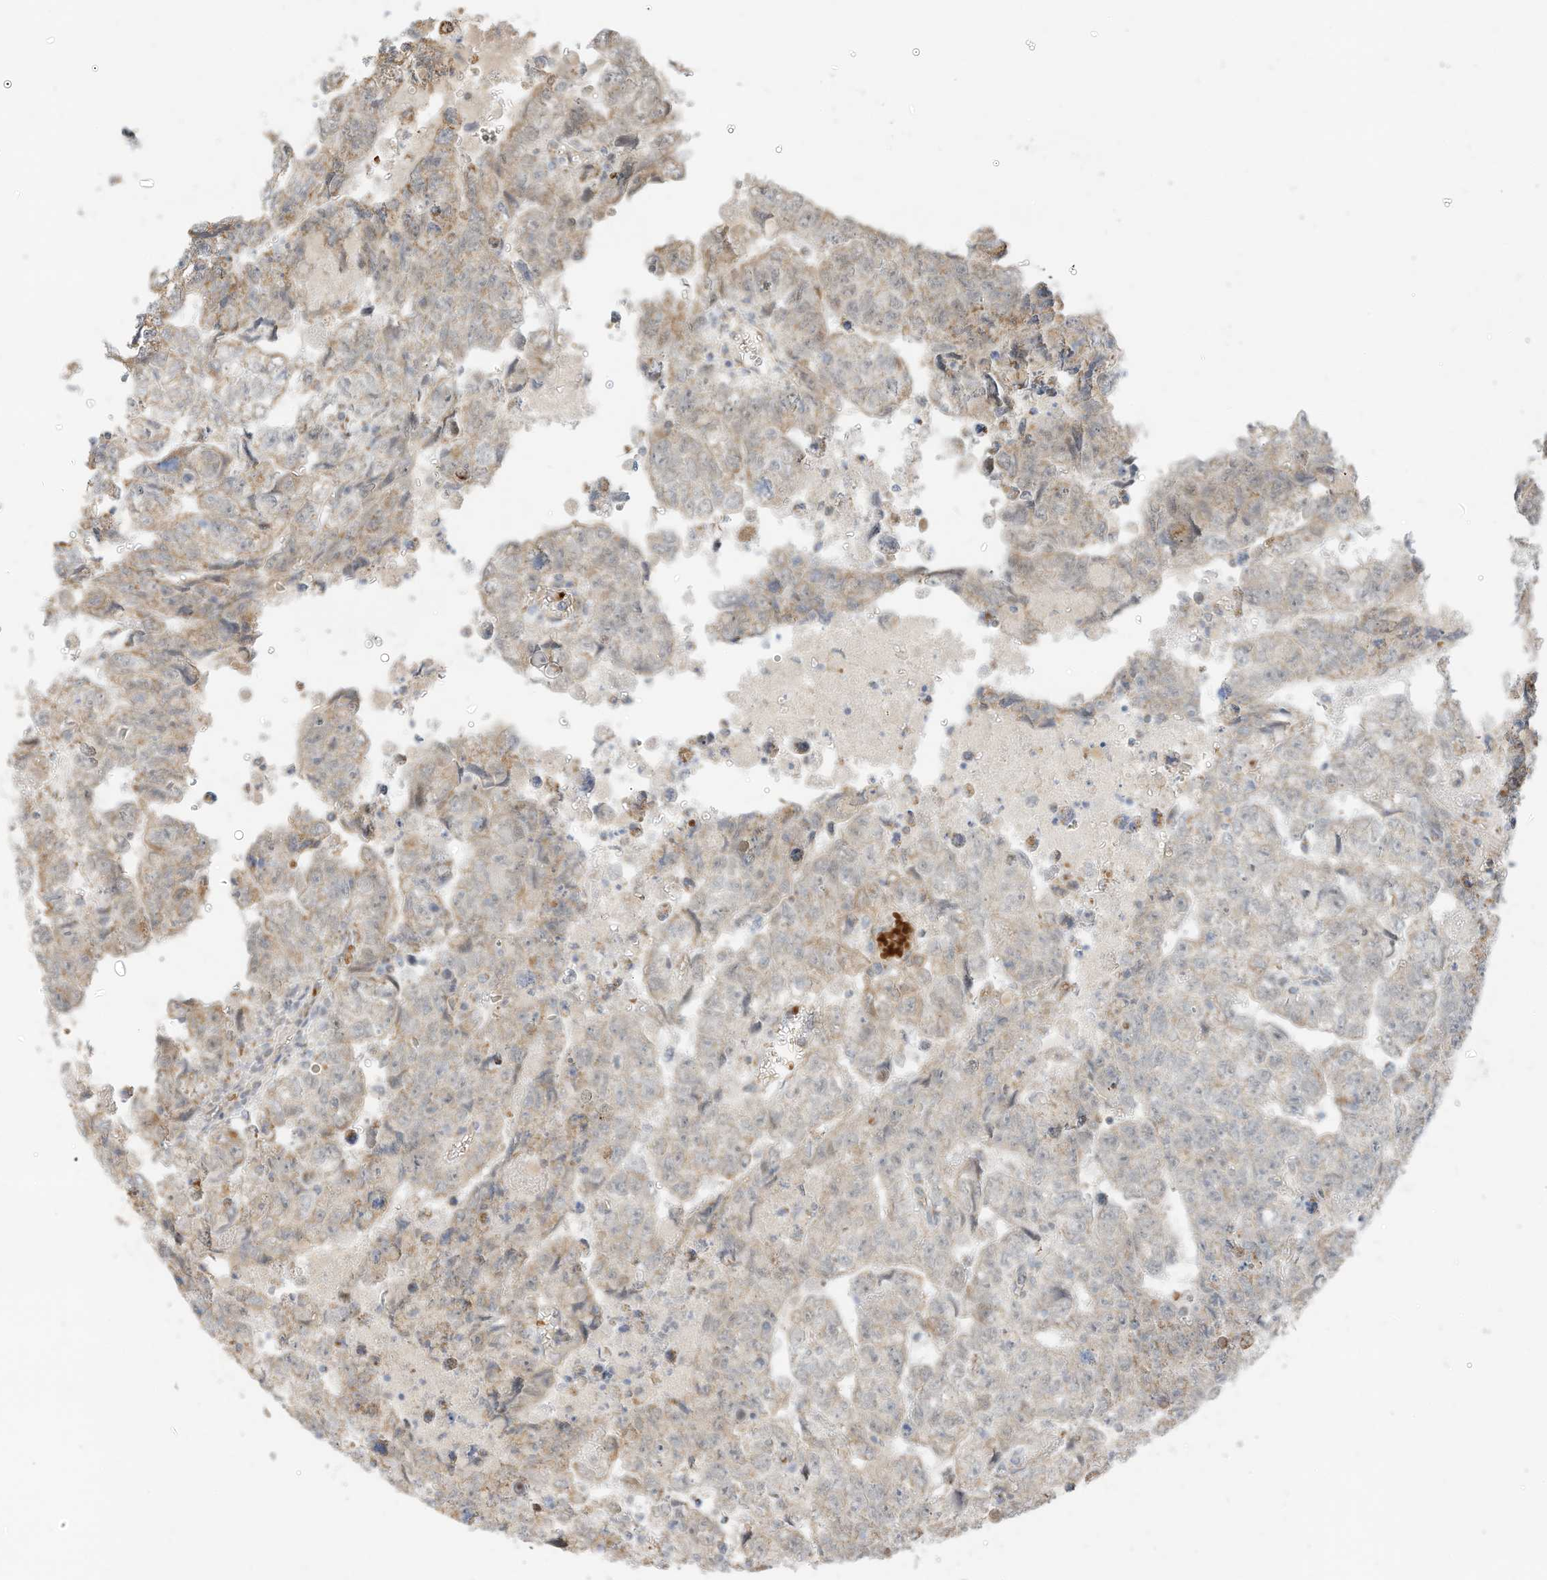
{"staining": {"intensity": "weak", "quantity": "25%-75%", "location": "cytoplasmic/membranous"}, "tissue": "testis cancer", "cell_type": "Tumor cells", "image_type": "cancer", "snomed": [{"axis": "morphology", "description": "Carcinoma, Embryonal, NOS"}, {"axis": "topography", "description": "Testis"}], "caption": "IHC (DAB) staining of testis cancer (embryonal carcinoma) reveals weak cytoplasmic/membranous protein positivity in approximately 25%-75% of tumor cells.", "gene": "MTUS2", "patient": {"sex": "male", "age": 36}}